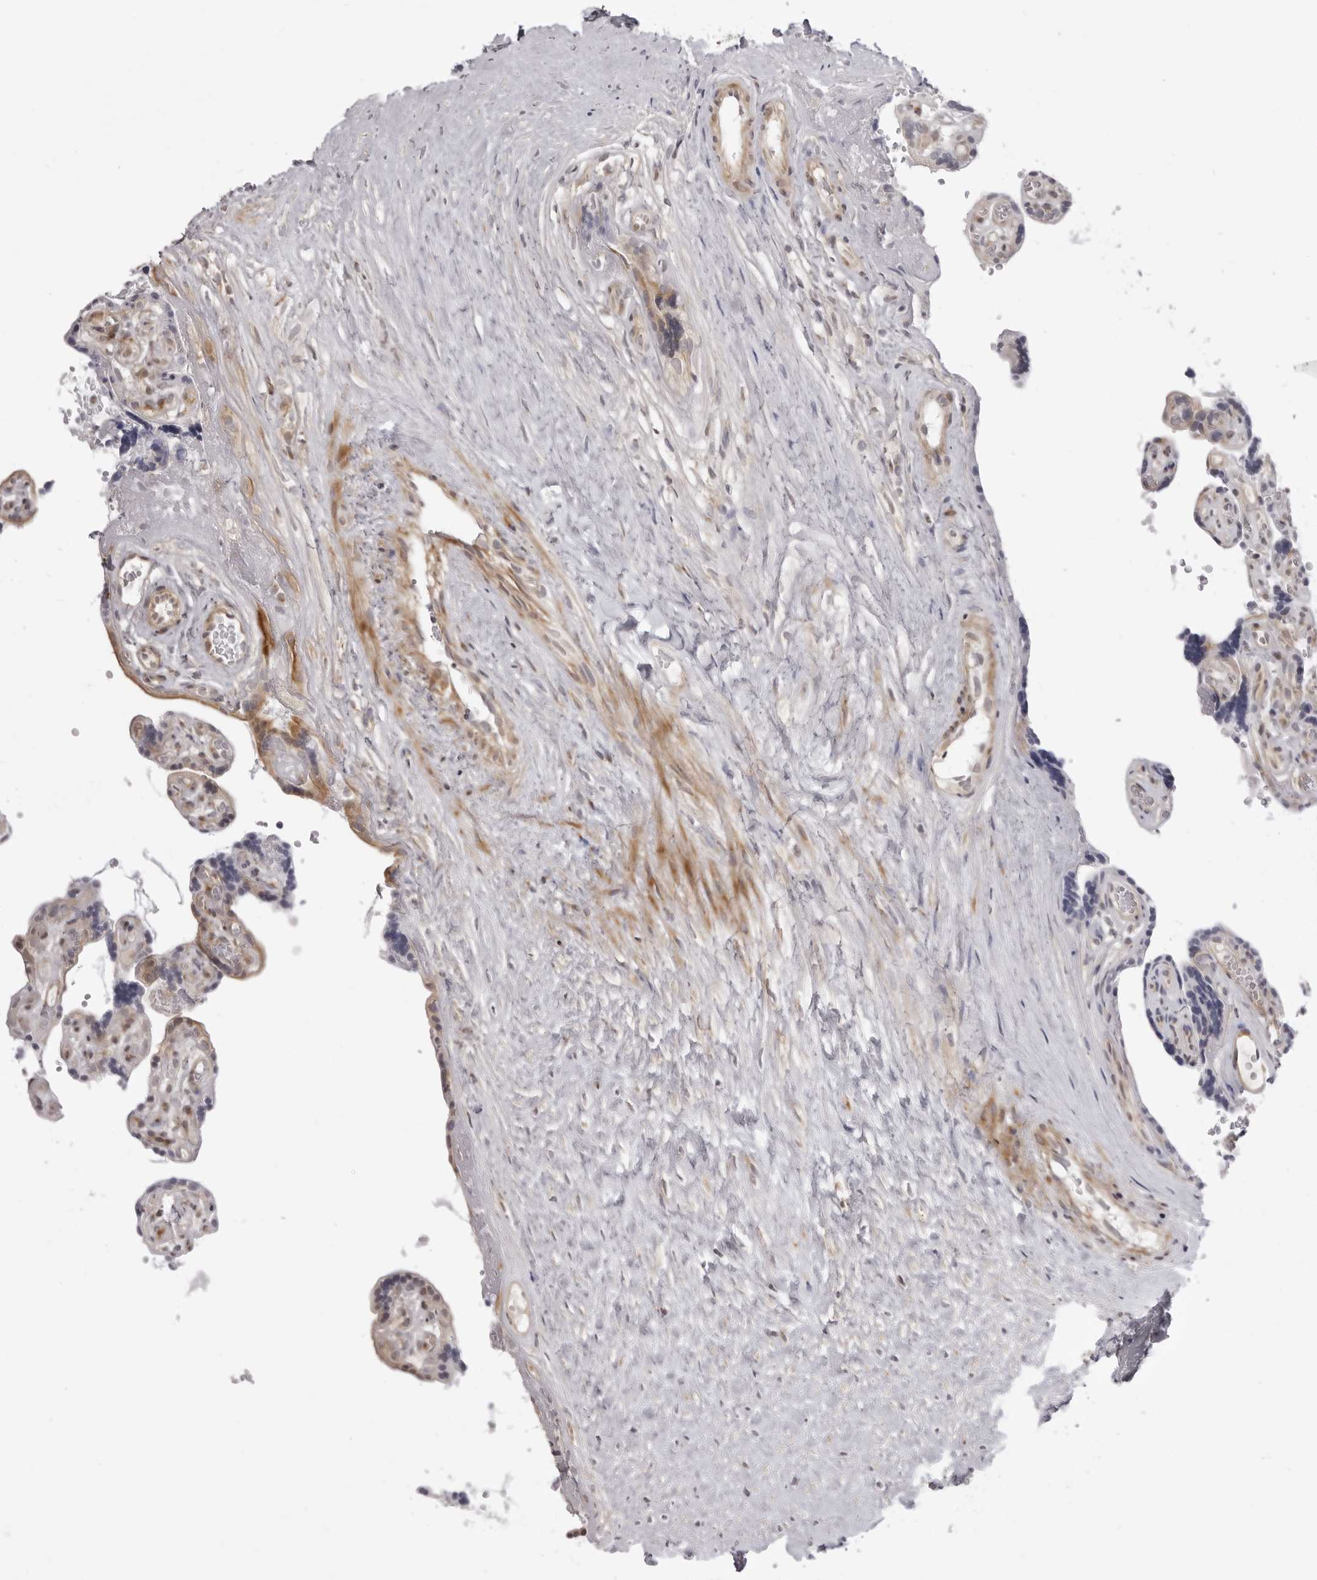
{"staining": {"intensity": "moderate", "quantity": "25%-75%", "location": "cytoplasmic/membranous"}, "tissue": "placenta", "cell_type": "Decidual cells", "image_type": "normal", "snomed": [{"axis": "morphology", "description": "Normal tissue, NOS"}, {"axis": "topography", "description": "Placenta"}], "caption": "Immunohistochemical staining of normal placenta reveals moderate cytoplasmic/membranous protein expression in about 25%-75% of decidual cells. (brown staining indicates protein expression, while blue staining denotes nuclei).", "gene": "SUGCT", "patient": {"sex": "female", "age": 30}}